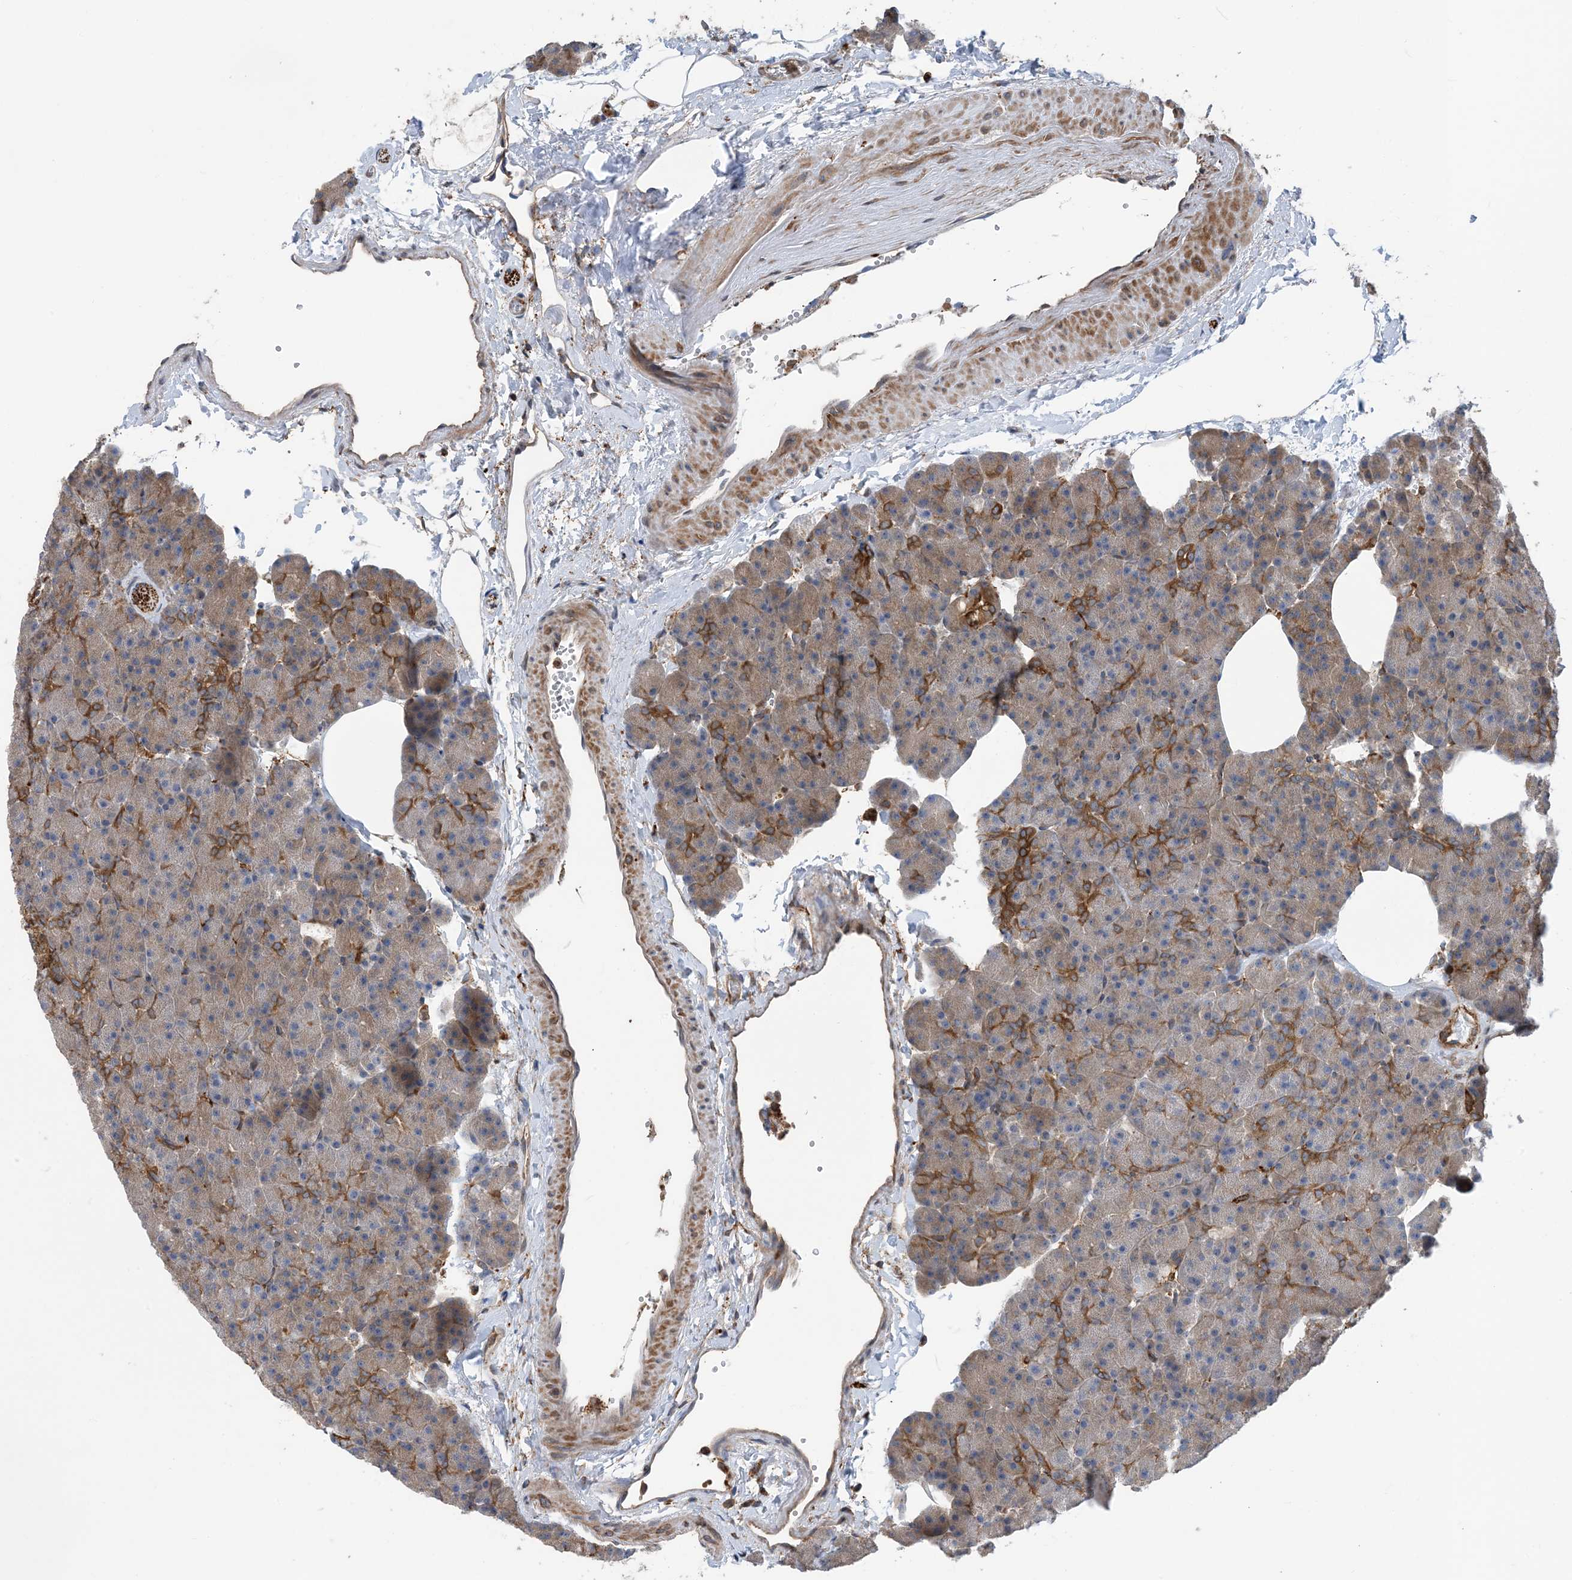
{"staining": {"intensity": "moderate", "quantity": "25%-75%", "location": "cytoplasmic/membranous"}, "tissue": "pancreas", "cell_type": "Exocrine glandular cells", "image_type": "normal", "snomed": [{"axis": "morphology", "description": "Normal tissue, NOS"}, {"axis": "morphology", "description": "Carcinoid, malignant, NOS"}, {"axis": "topography", "description": "Pancreas"}], "caption": "Pancreas stained for a protein (brown) demonstrates moderate cytoplasmic/membranous positive positivity in about 25%-75% of exocrine glandular cells.", "gene": "HS1BP3", "patient": {"sex": "female", "age": 35}}